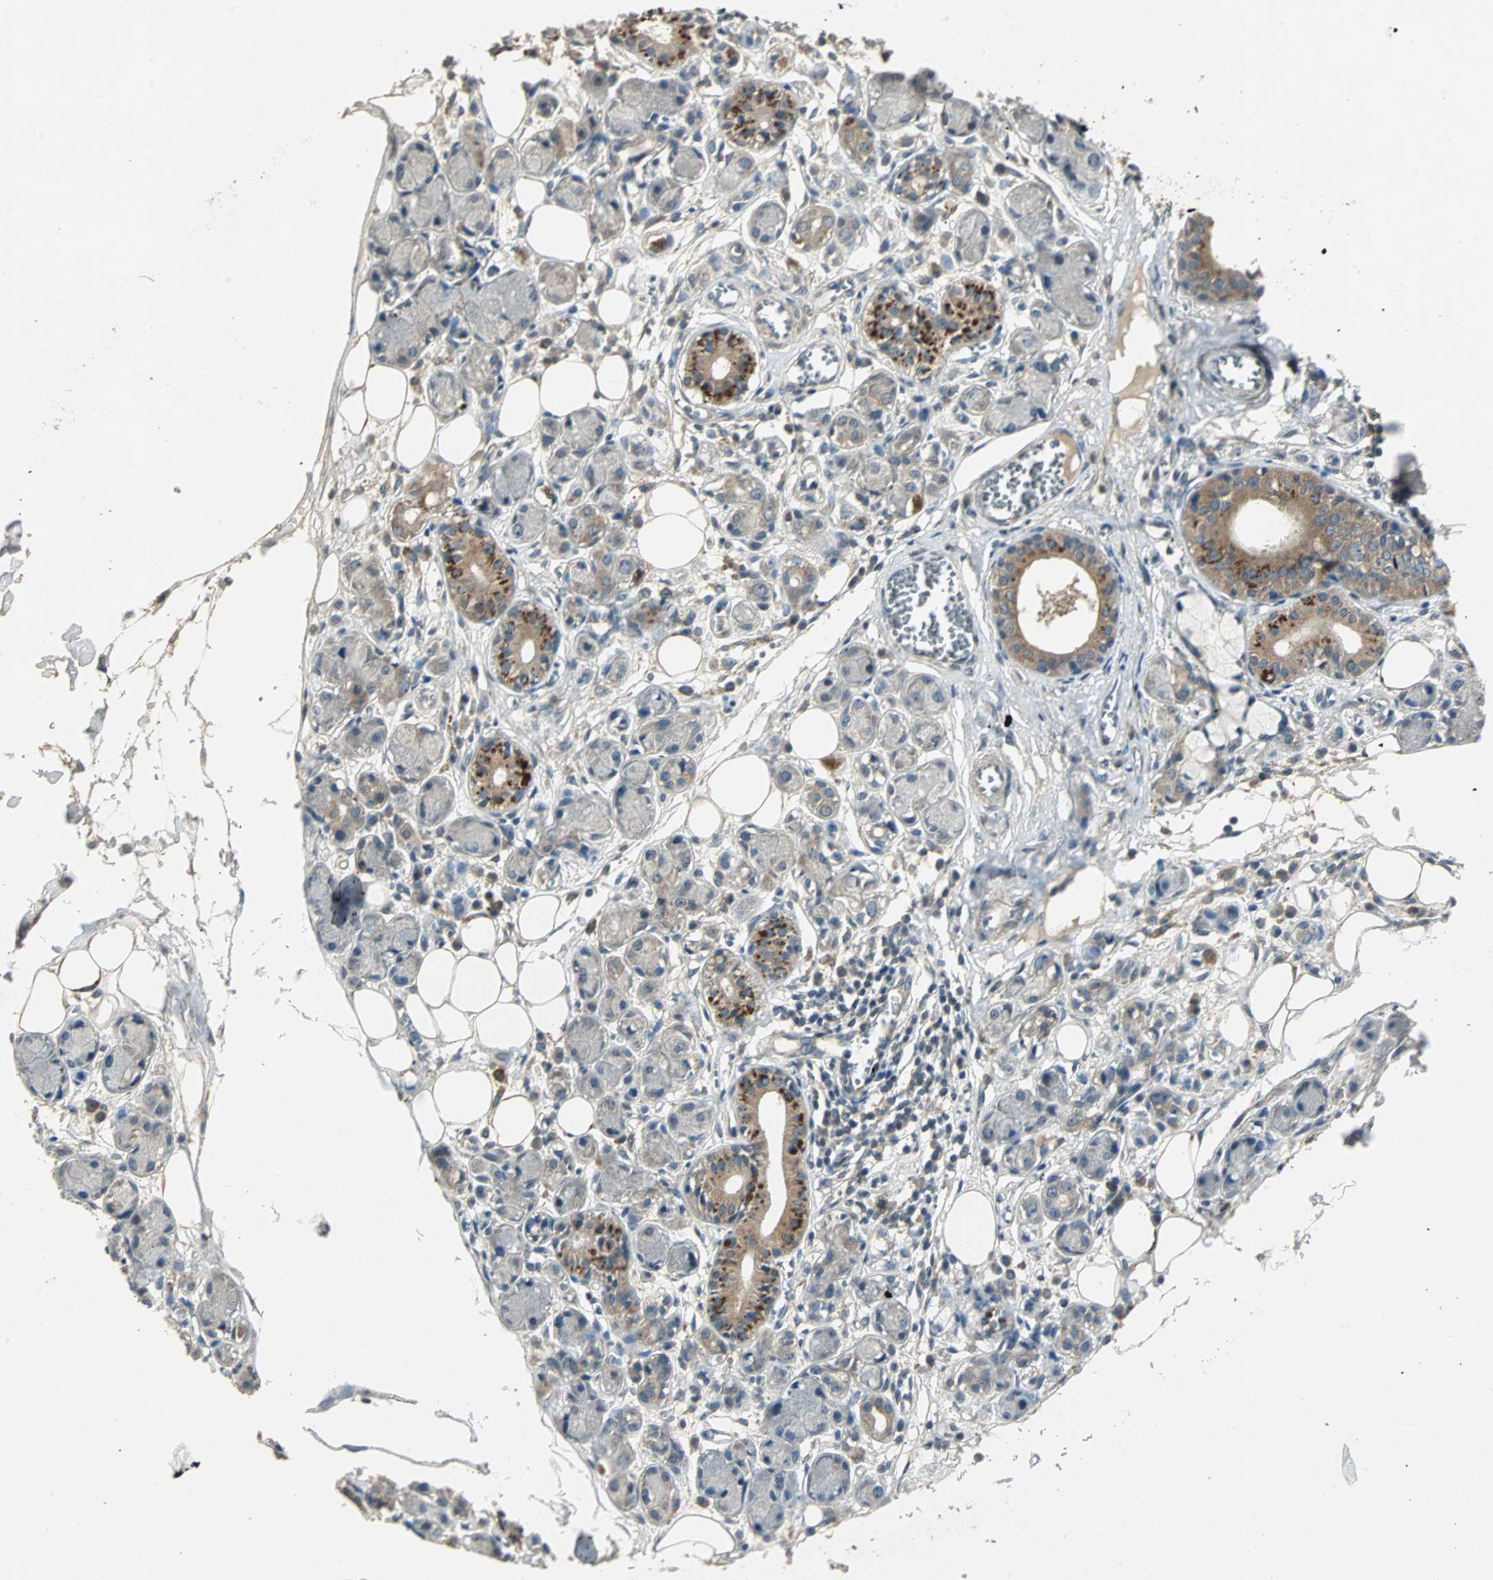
{"staining": {"intensity": "negative", "quantity": "none", "location": "none"}, "tissue": "adipose tissue", "cell_type": "Adipocytes", "image_type": "normal", "snomed": [{"axis": "morphology", "description": "Normal tissue, NOS"}, {"axis": "morphology", "description": "Inflammation, NOS"}, {"axis": "topography", "description": "Vascular tissue"}, {"axis": "topography", "description": "Salivary gland"}], "caption": "An immunohistochemistry (IHC) histopathology image of normal adipose tissue is shown. There is no staining in adipocytes of adipose tissue. (Immunohistochemistry, brightfield microscopy, high magnification).", "gene": "ABHD2", "patient": {"sex": "female", "age": 75}}